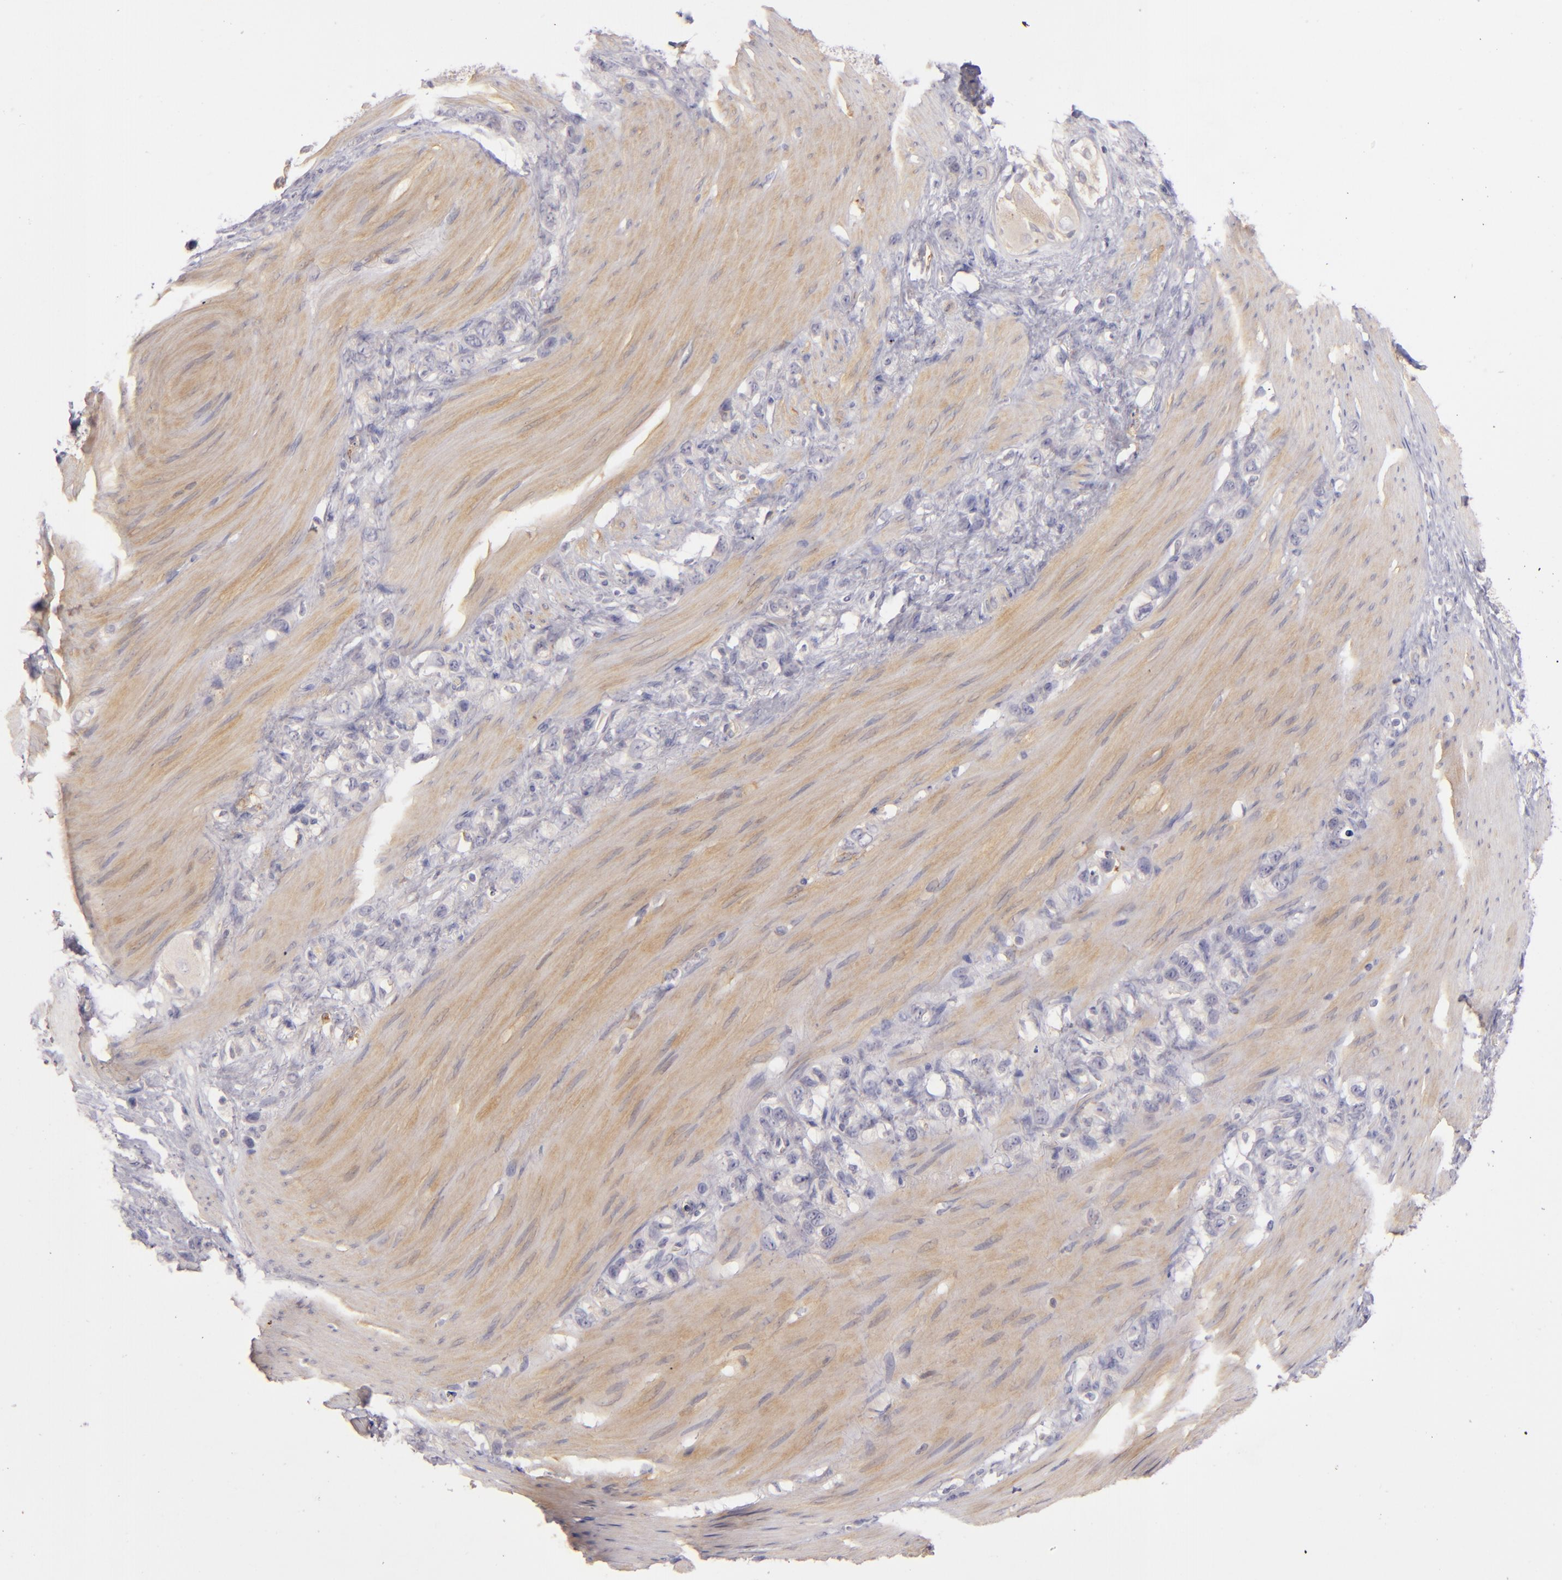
{"staining": {"intensity": "negative", "quantity": "none", "location": "none"}, "tissue": "stomach cancer", "cell_type": "Tumor cells", "image_type": "cancer", "snomed": [{"axis": "morphology", "description": "Normal tissue, NOS"}, {"axis": "morphology", "description": "Adenocarcinoma, NOS"}, {"axis": "morphology", "description": "Adenocarcinoma, High grade"}, {"axis": "topography", "description": "Stomach, upper"}, {"axis": "topography", "description": "Stomach"}], "caption": "This is an immunohistochemistry histopathology image of stomach cancer. There is no positivity in tumor cells.", "gene": "CD83", "patient": {"sex": "female", "age": 65}}